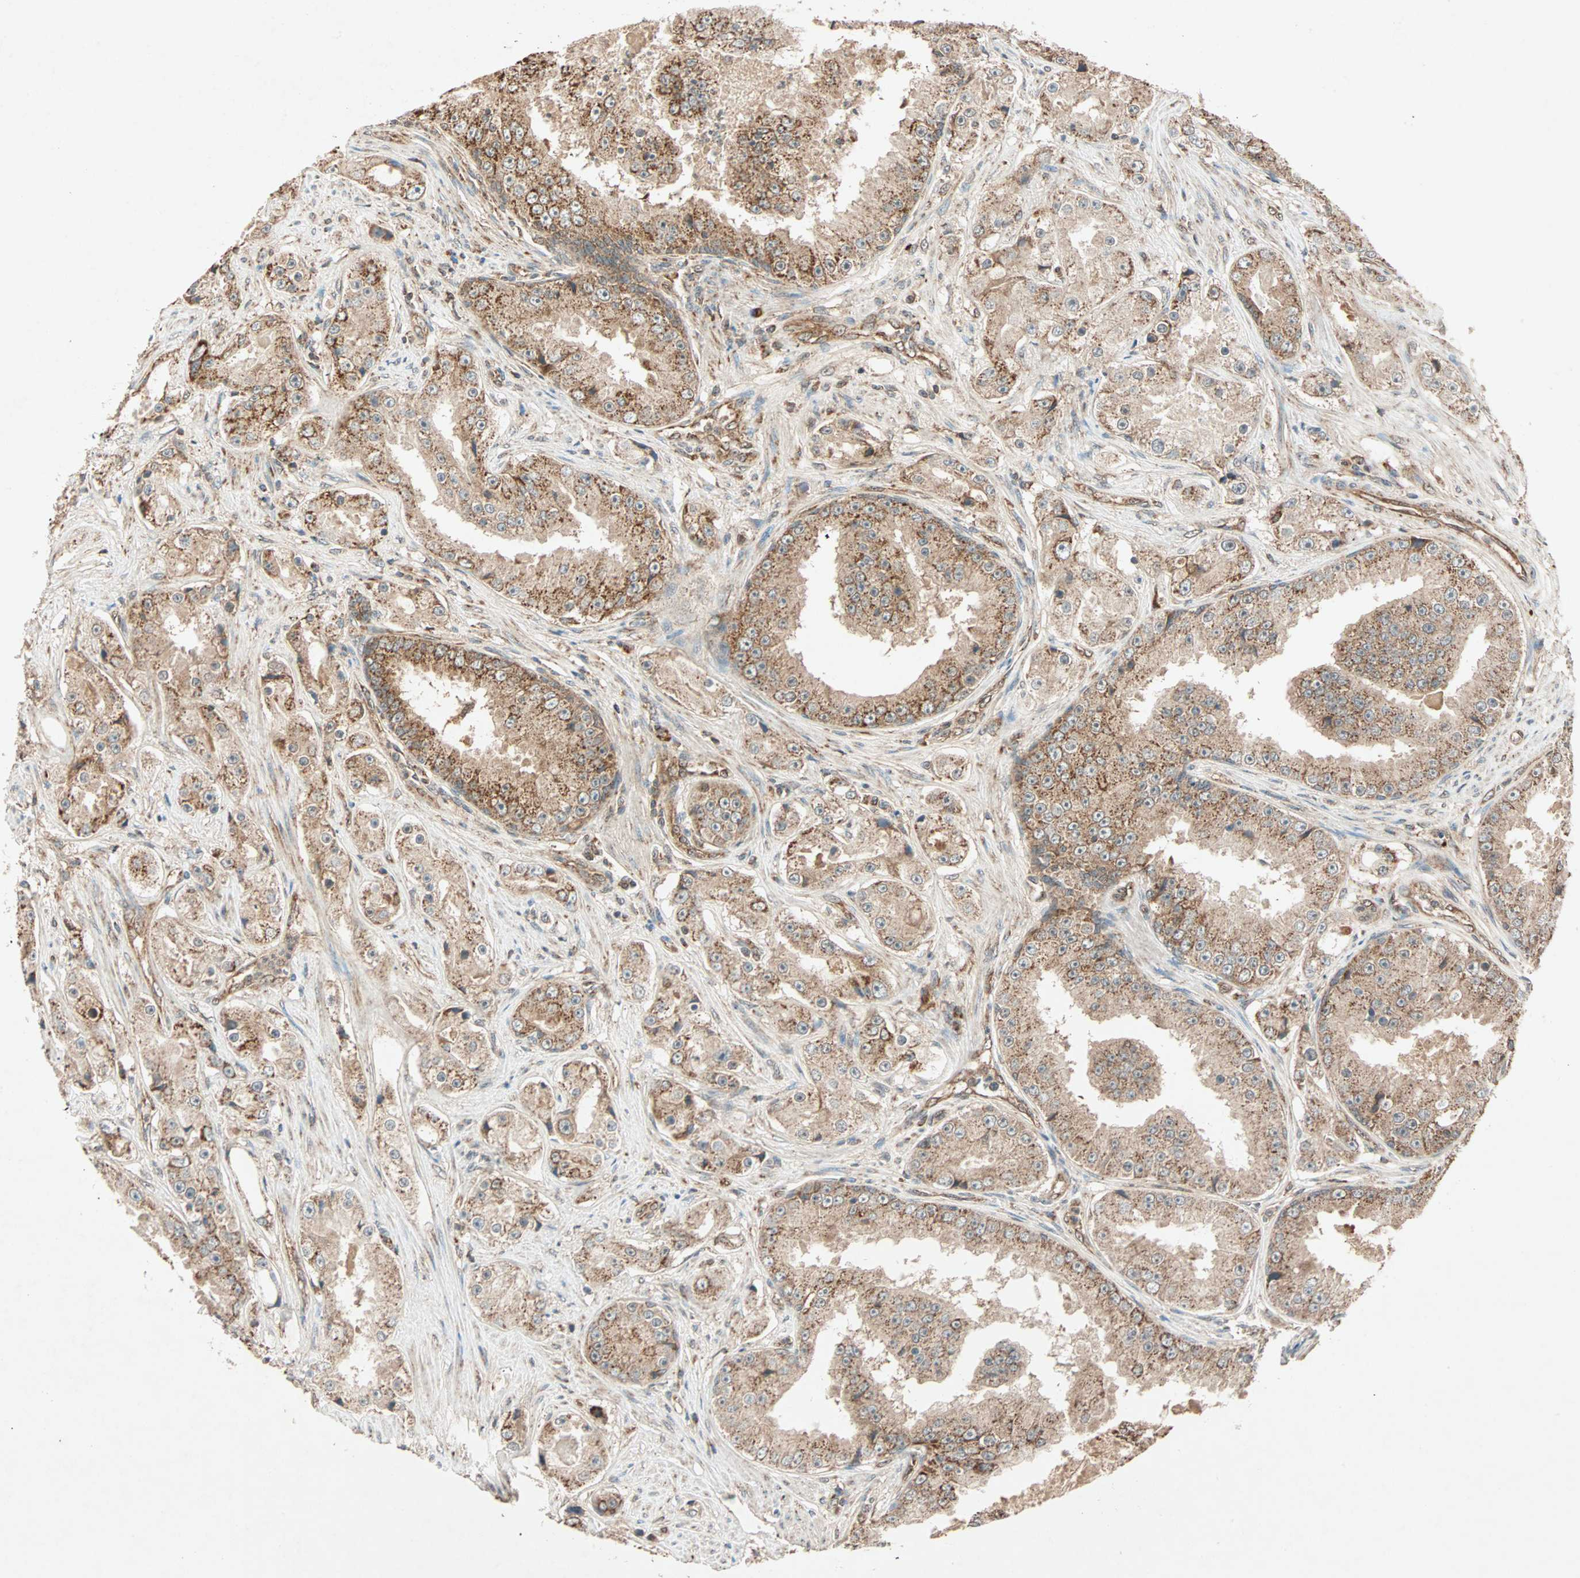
{"staining": {"intensity": "moderate", "quantity": ">75%", "location": "cytoplasmic/membranous"}, "tissue": "prostate cancer", "cell_type": "Tumor cells", "image_type": "cancer", "snomed": [{"axis": "morphology", "description": "Adenocarcinoma, High grade"}, {"axis": "topography", "description": "Prostate"}], "caption": "Tumor cells exhibit medium levels of moderate cytoplasmic/membranous positivity in approximately >75% of cells in human prostate cancer (high-grade adenocarcinoma).", "gene": "MAPK1", "patient": {"sex": "male", "age": 73}}